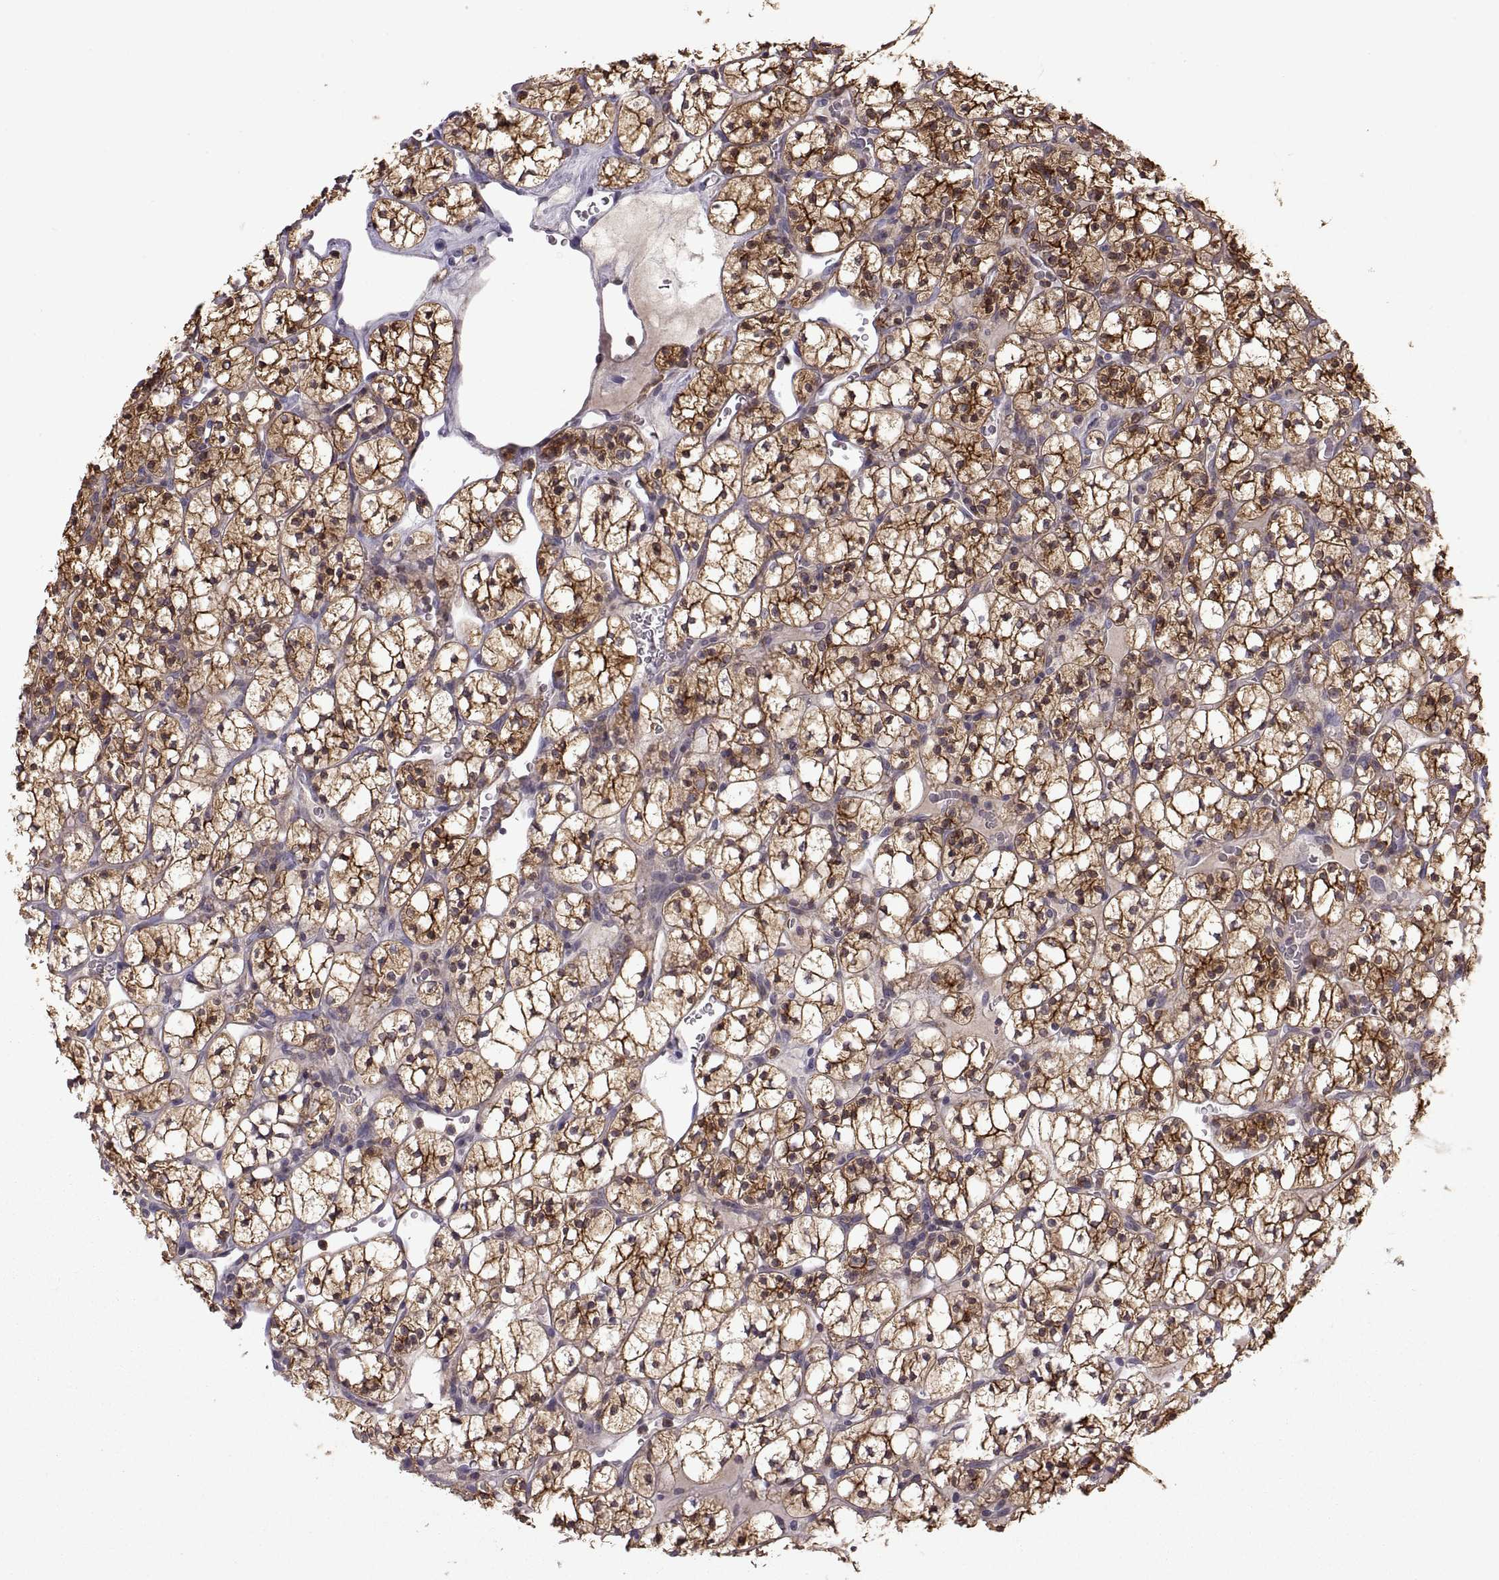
{"staining": {"intensity": "strong", "quantity": ">75%", "location": "cytoplasmic/membranous"}, "tissue": "renal cancer", "cell_type": "Tumor cells", "image_type": "cancer", "snomed": [{"axis": "morphology", "description": "Adenocarcinoma, NOS"}, {"axis": "topography", "description": "Kidney"}], "caption": "The micrograph displays a brown stain indicating the presence of a protein in the cytoplasmic/membranous of tumor cells in renal cancer (adenocarcinoma). The staining was performed using DAB (3,3'-diaminobenzidine), with brown indicating positive protein expression. Nuclei are stained blue with hematoxylin.", "gene": "EZR", "patient": {"sex": "female", "age": 89}}